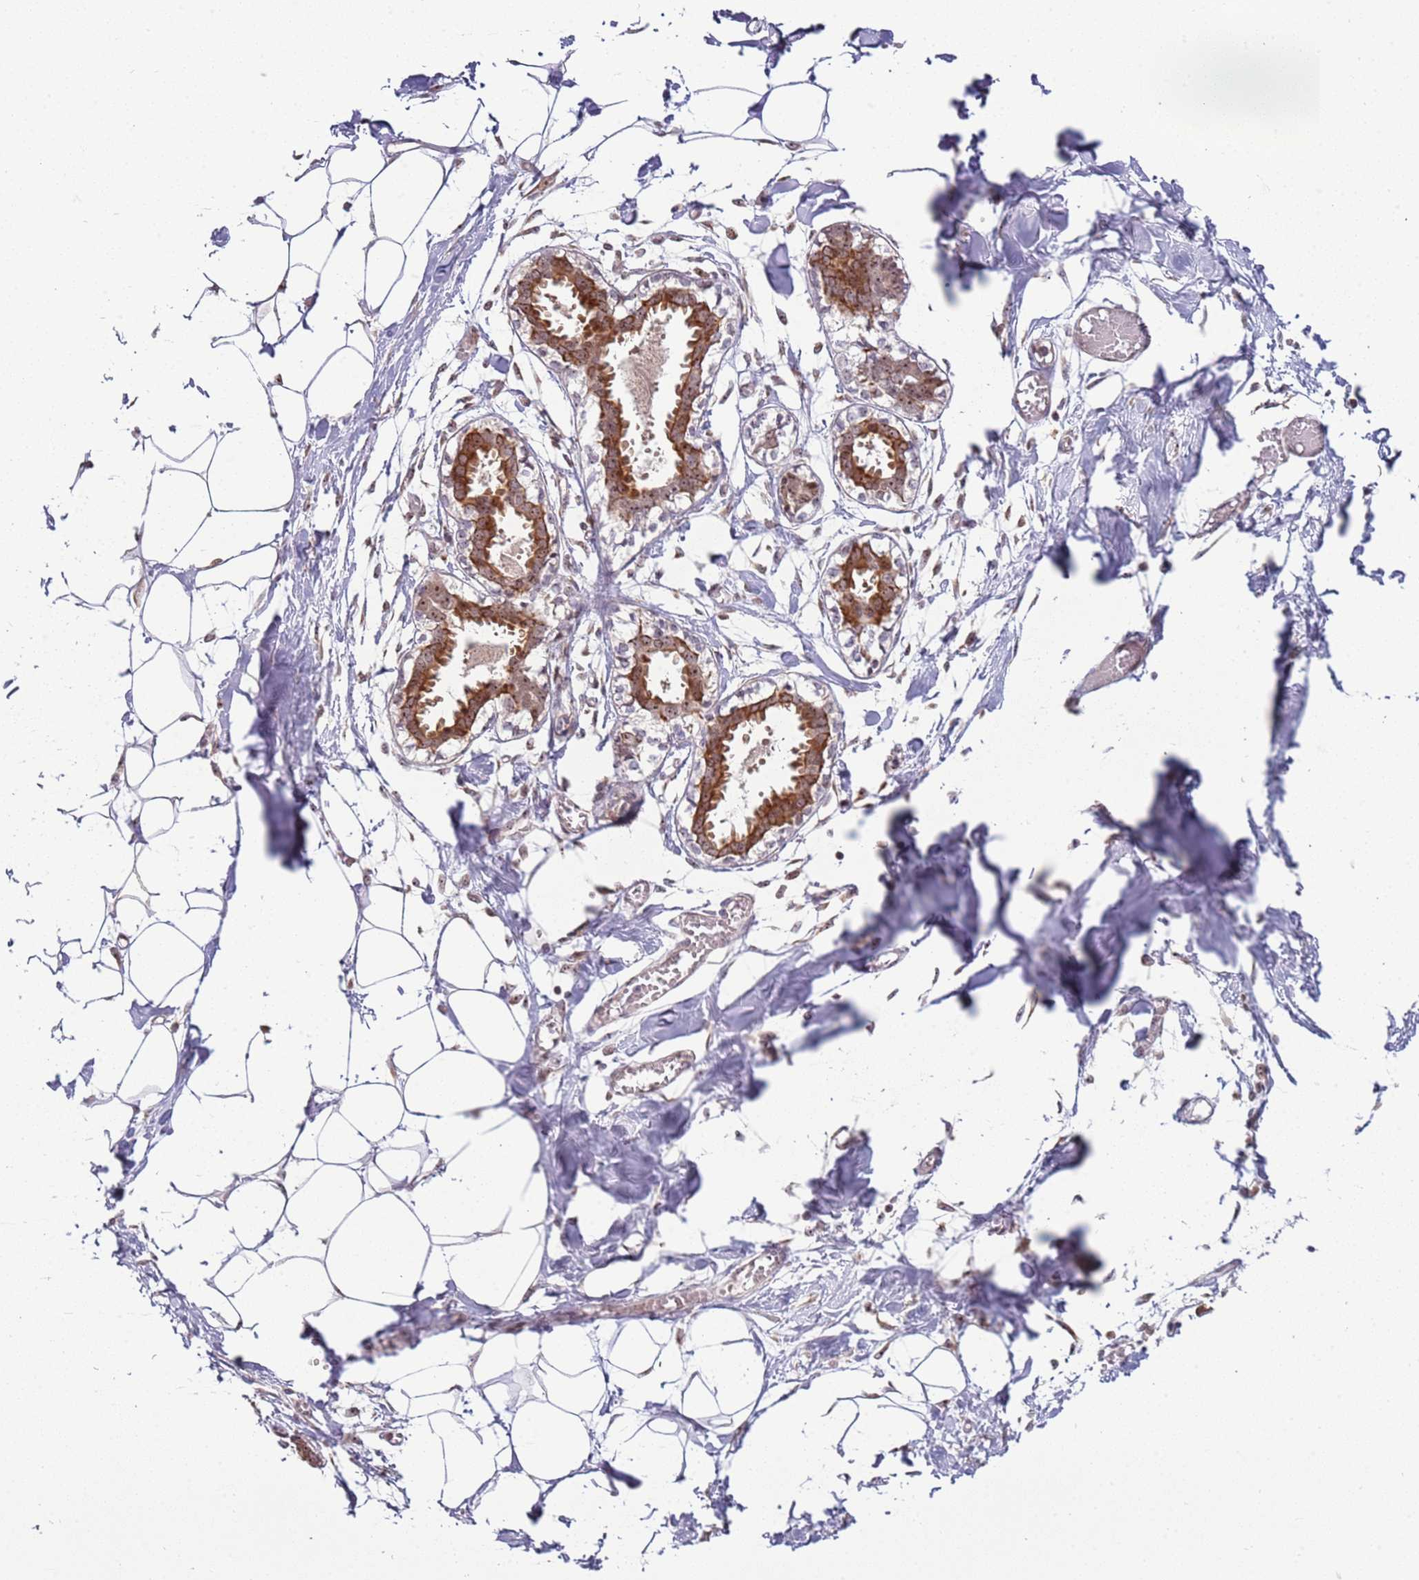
{"staining": {"intensity": "negative", "quantity": "none", "location": "none"}, "tissue": "breast", "cell_type": "Adipocytes", "image_type": "normal", "snomed": [{"axis": "morphology", "description": "Normal tissue, NOS"}, {"axis": "topography", "description": "Breast"}], "caption": "High power microscopy photomicrograph of an IHC photomicrograph of unremarkable breast, revealing no significant expression in adipocytes.", "gene": "UCMA", "patient": {"sex": "female", "age": 27}}